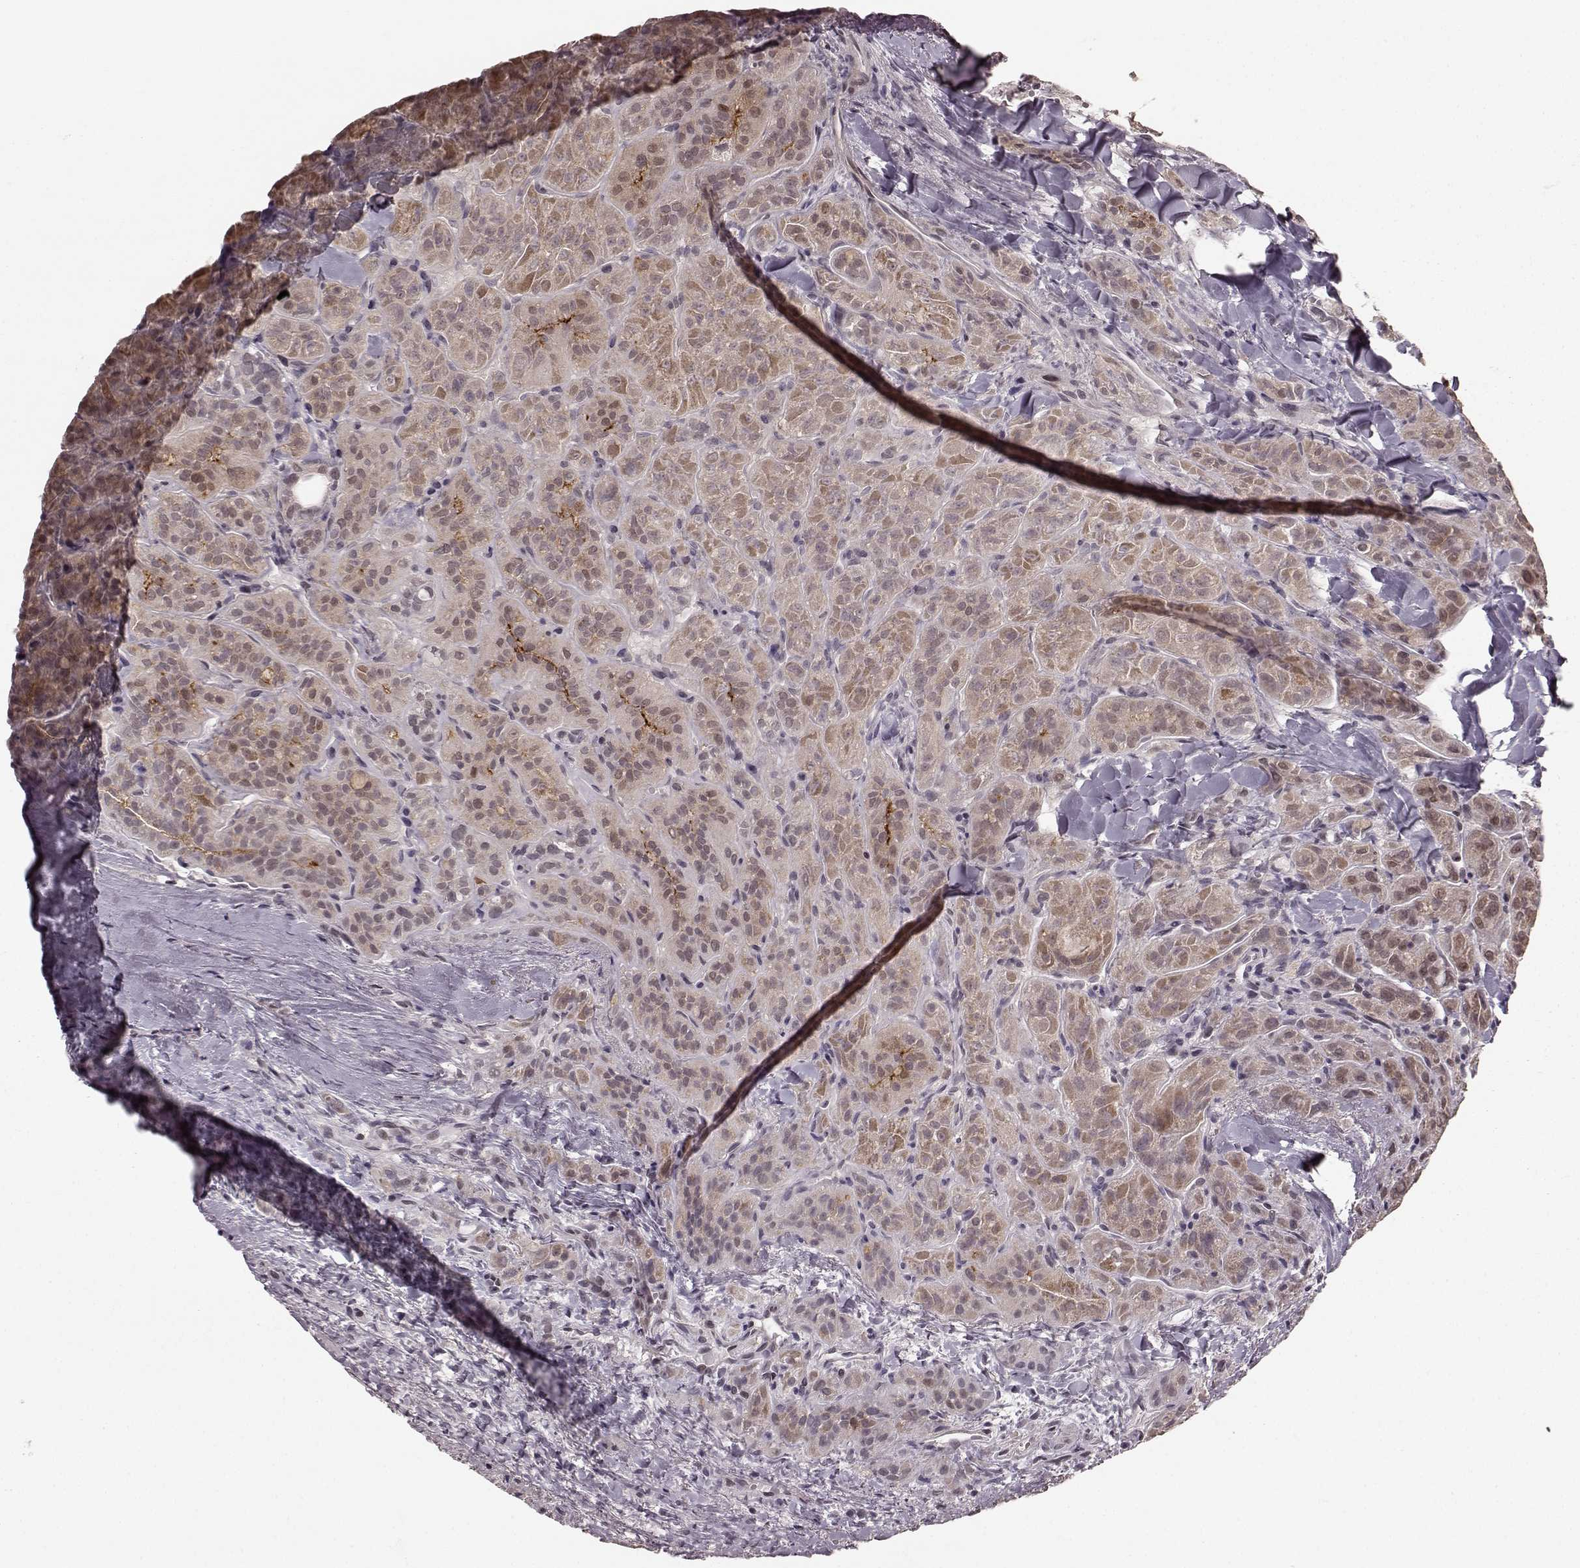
{"staining": {"intensity": "weak", "quantity": ">75%", "location": "cytoplasmic/membranous"}, "tissue": "thyroid cancer", "cell_type": "Tumor cells", "image_type": "cancer", "snomed": [{"axis": "morphology", "description": "Papillary adenocarcinoma, NOS"}, {"axis": "topography", "description": "Thyroid gland"}], "caption": "Immunohistochemistry (DAB) staining of human thyroid papillary adenocarcinoma exhibits weak cytoplasmic/membranous protein expression in about >75% of tumor cells. (Stains: DAB (3,3'-diaminobenzidine) in brown, nuclei in blue, Microscopy: brightfield microscopy at high magnification).", "gene": "PLCB4", "patient": {"sex": "female", "age": 45}}